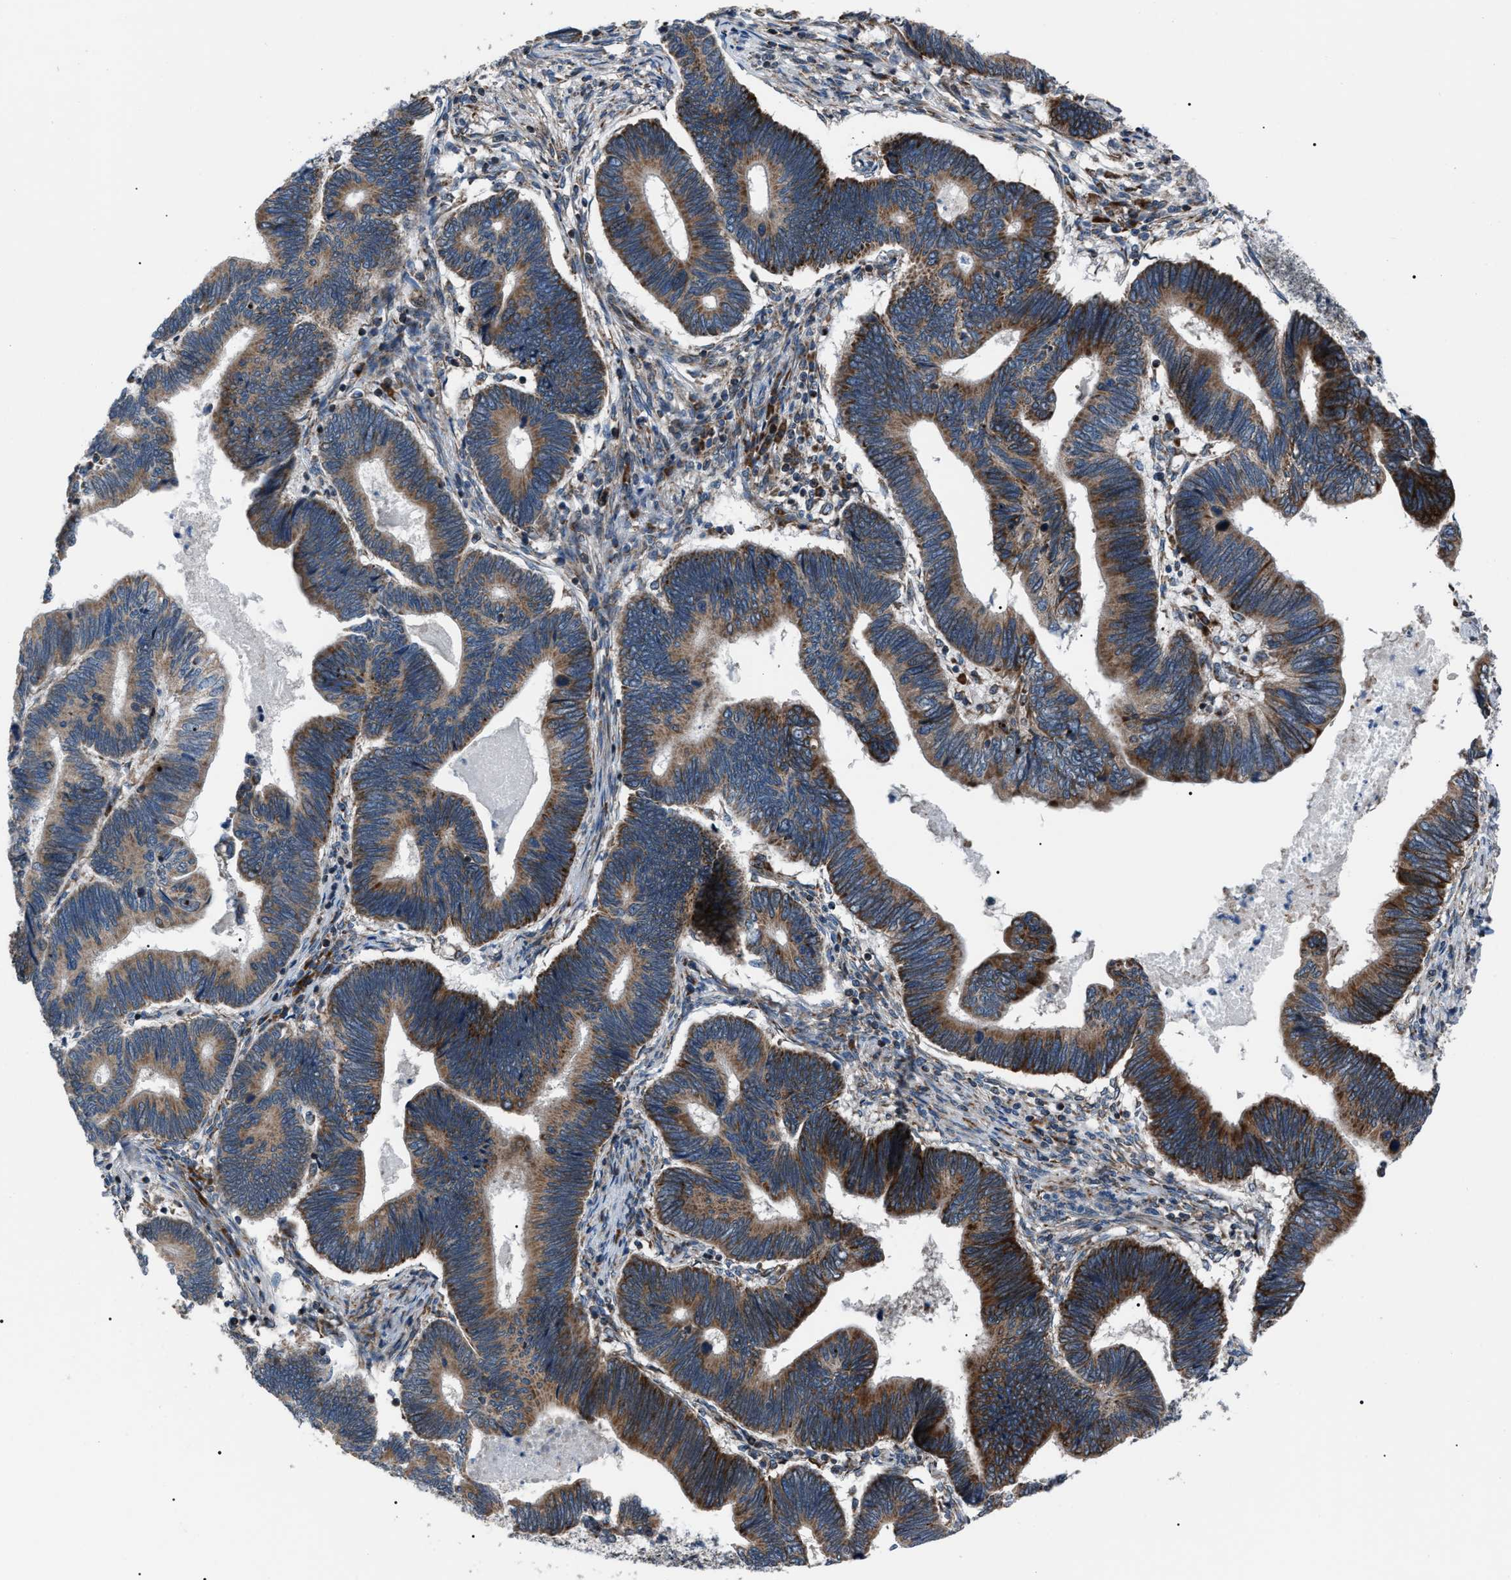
{"staining": {"intensity": "strong", "quantity": ">75%", "location": "cytoplasmic/membranous"}, "tissue": "pancreatic cancer", "cell_type": "Tumor cells", "image_type": "cancer", "snomed": [{"axis": "morphology", "description": "Adenocarcinoma, NOS"}, {"axis": "topography", "description": "Pancreas"}], "caption": "Pancreatic cancer (adenocarcinoma) stained for a protein (brown) reveals strong cytoplasmic/membranous positive positivity in about >75% of tumor cells.", "gene": "AGO2", "patient": {"sex": "female", "age": 70}}